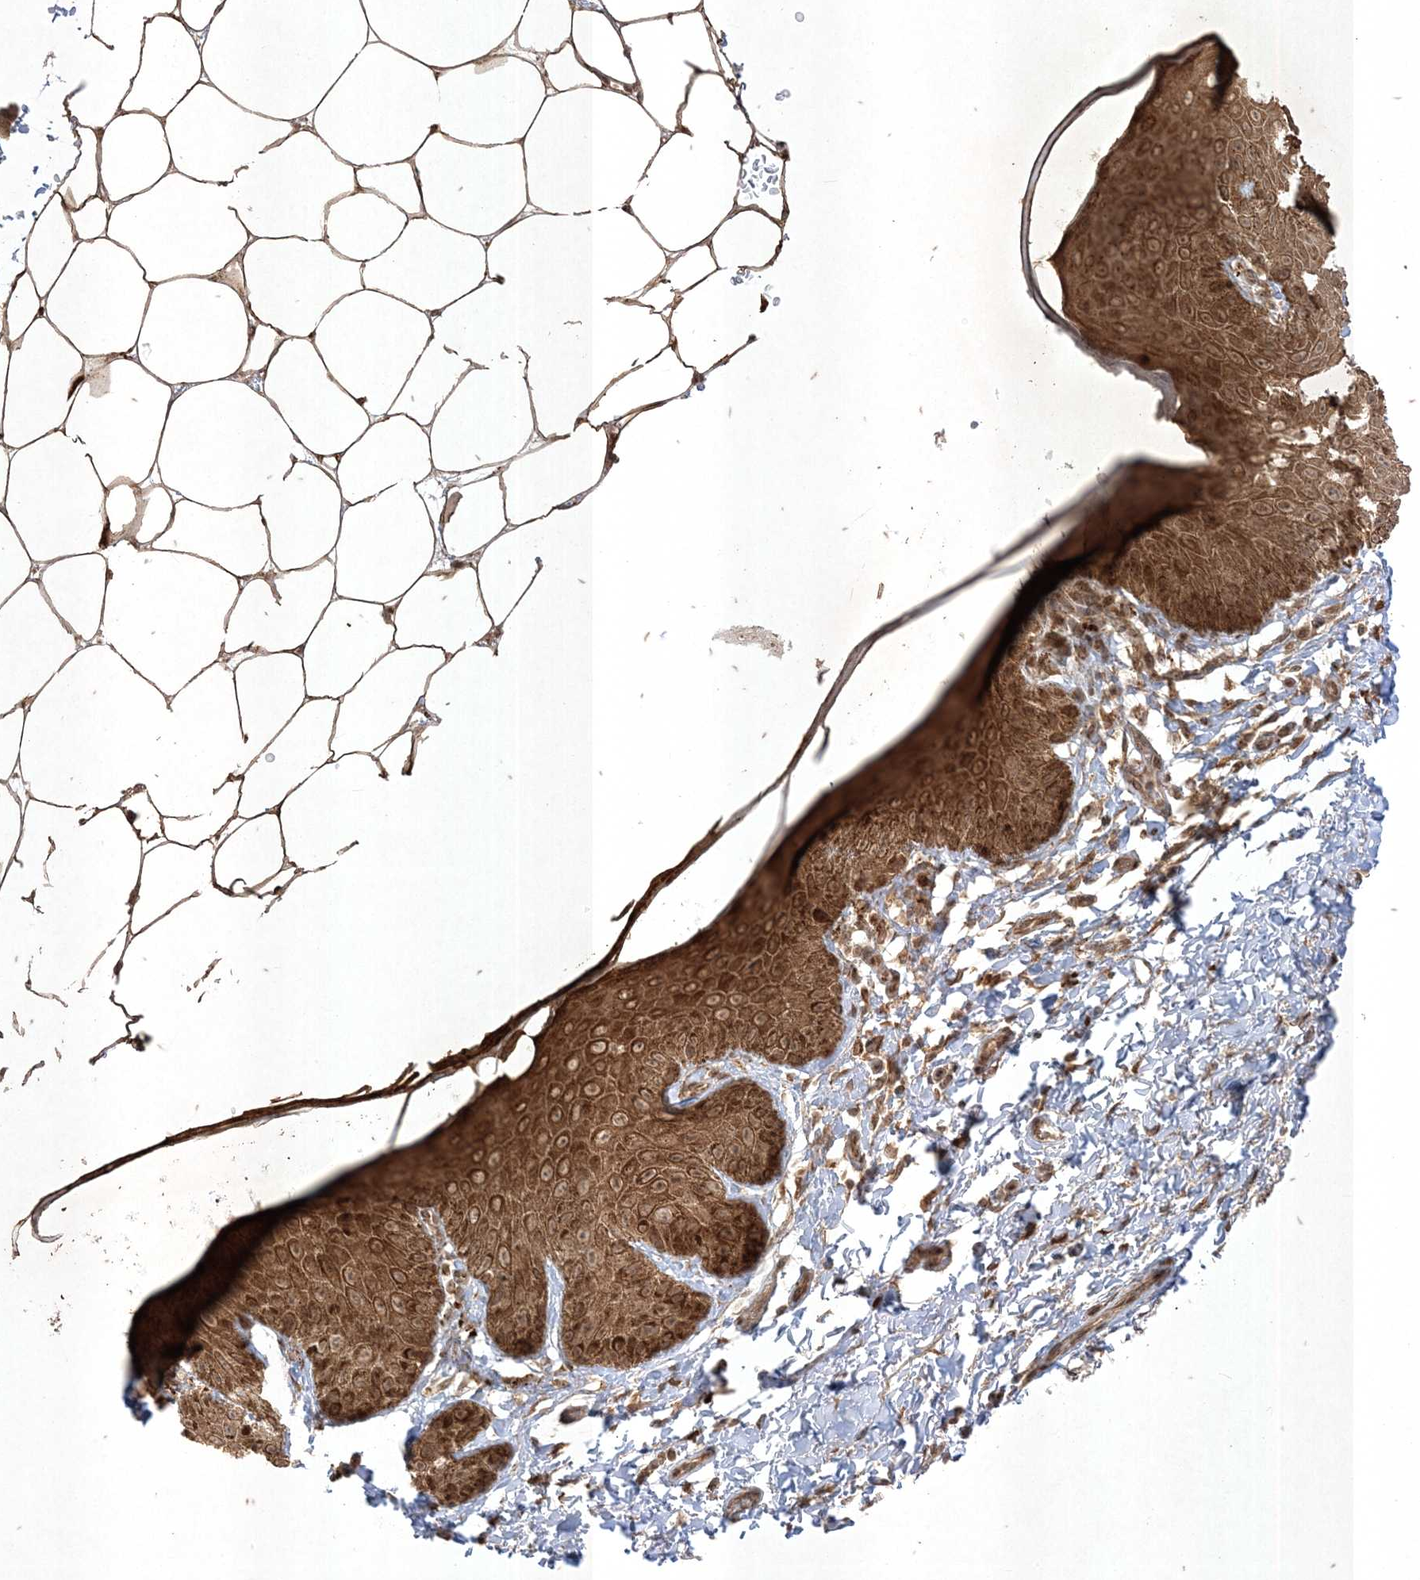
{"staining": {"intensity": "moderate", "quantity": ">75%", "location": "cytoplasmic/membranous,nuclear"}, "tissue": "skin", "cell_type": "Epidermal cells", "image_type": "normal", "snomed": [{"axis": "morphology", "description": "Normal tissue, NOS"}, {"axis": "topography", "description": "Anal"}], "caption": "Immunohistochemistry (IHC) photomicrograph of normal skin: skin stained using immunohistochemistry (IHC) demonstrates medium levels of moderate protein expression localized specifically in the cytoplasmic/membranous,nuclear of epidermal cells, appearing as a cytoplasmic/membranous,nuclear brown color.", "gene": "RRAS", "patient": {"sex": "male", "age": 44}}